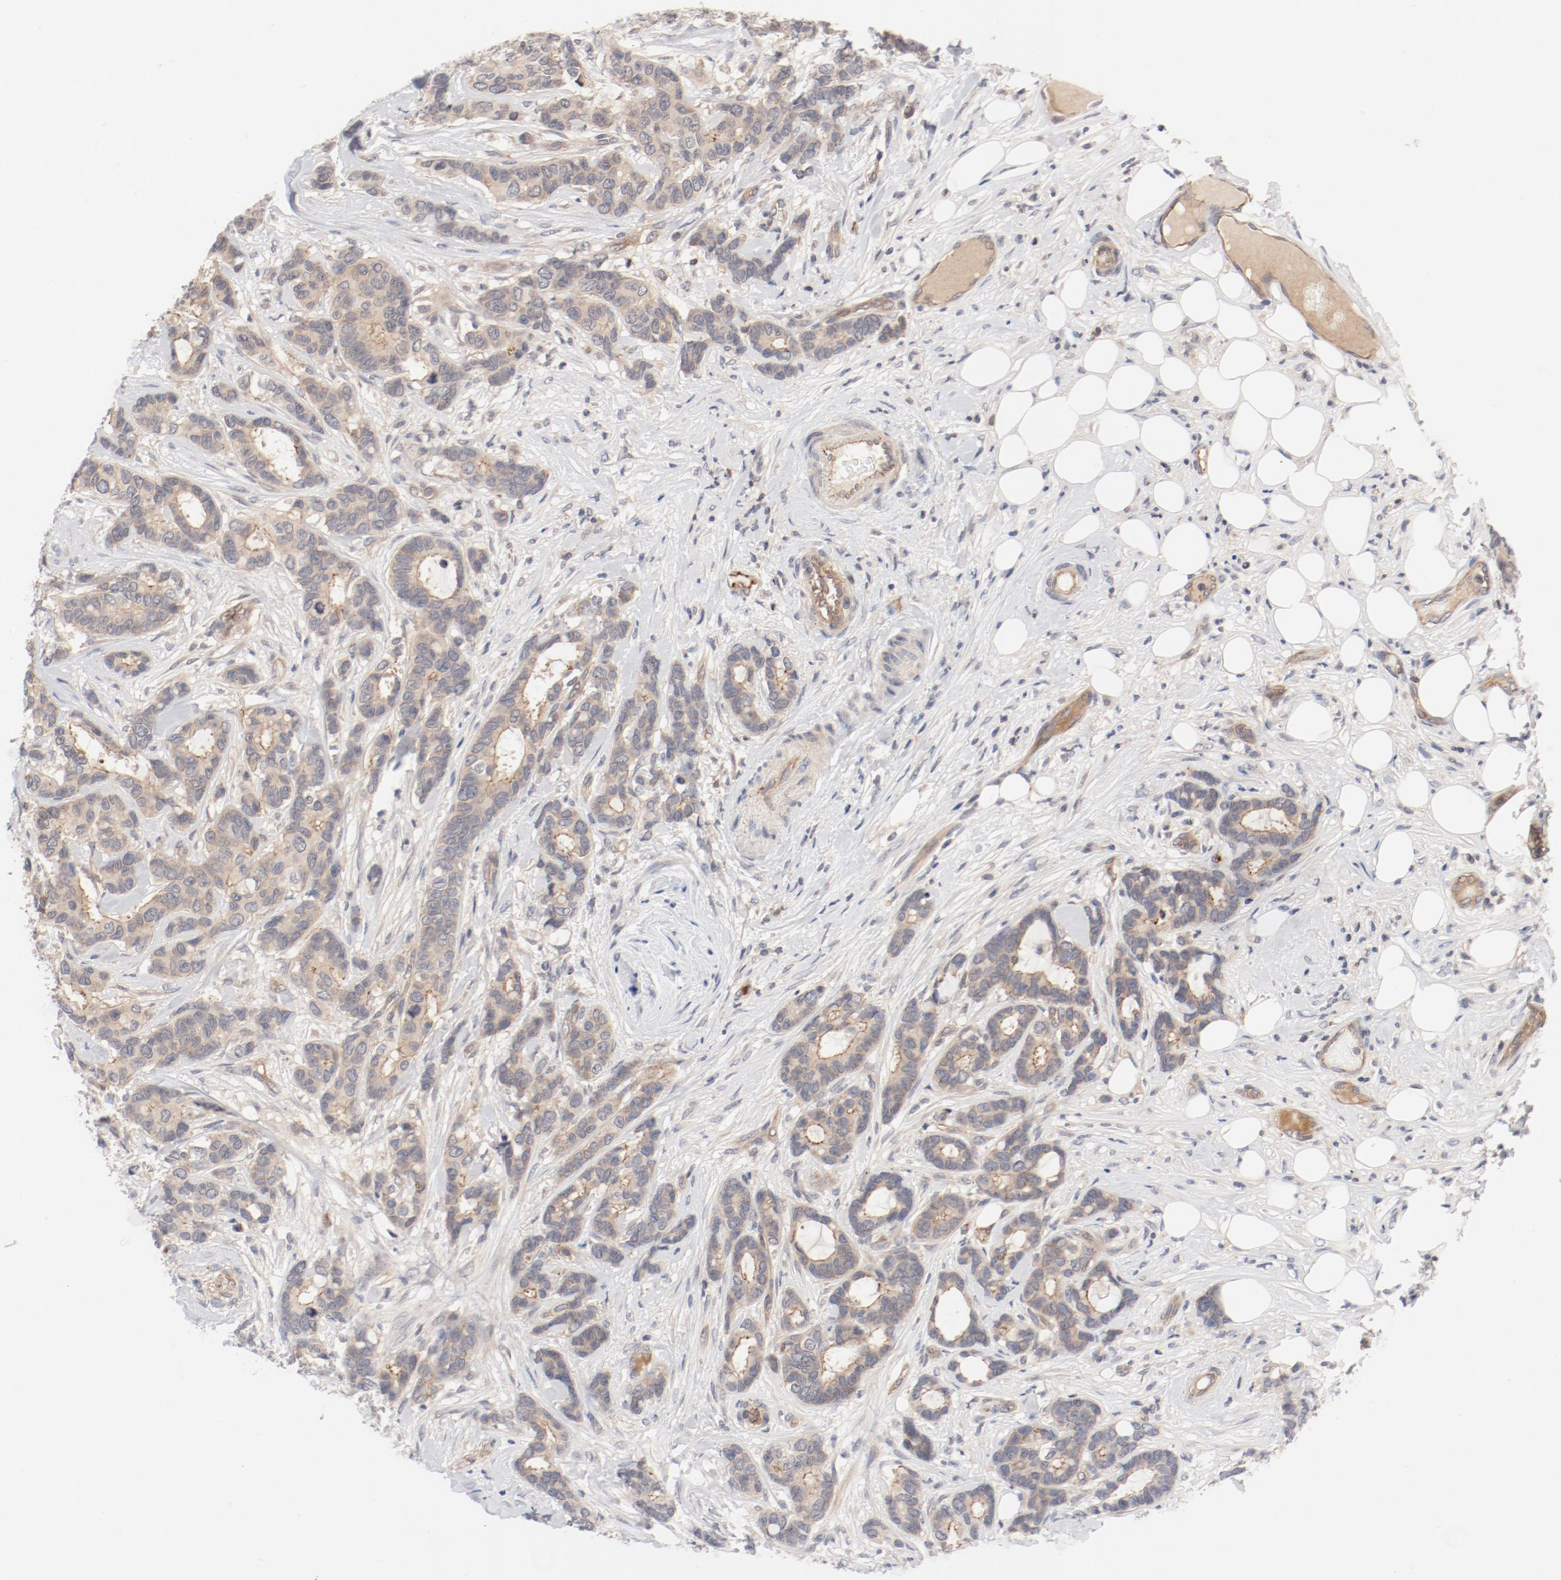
{"staining": {"intensity": "weak", "quantity": "25%-75%", "location": "cytoplasmic/membranous"}, "tissue": "breast cancer", "cell_type": "Tumor cells", "image_type": "cancer", "snomed": [{"axis": "morphology", "description": "Duct carcinoma"}, {"axis": "topography", "description": "Breast"}], "caption": "Breast cancer stained for a protein (brown) exhibits weak cytoplasmic/membranous positive staining in approximately 25%-75% of tumor cells.", "gene": "ZNF267", "patient": {"sex": "female", "age": 87}}